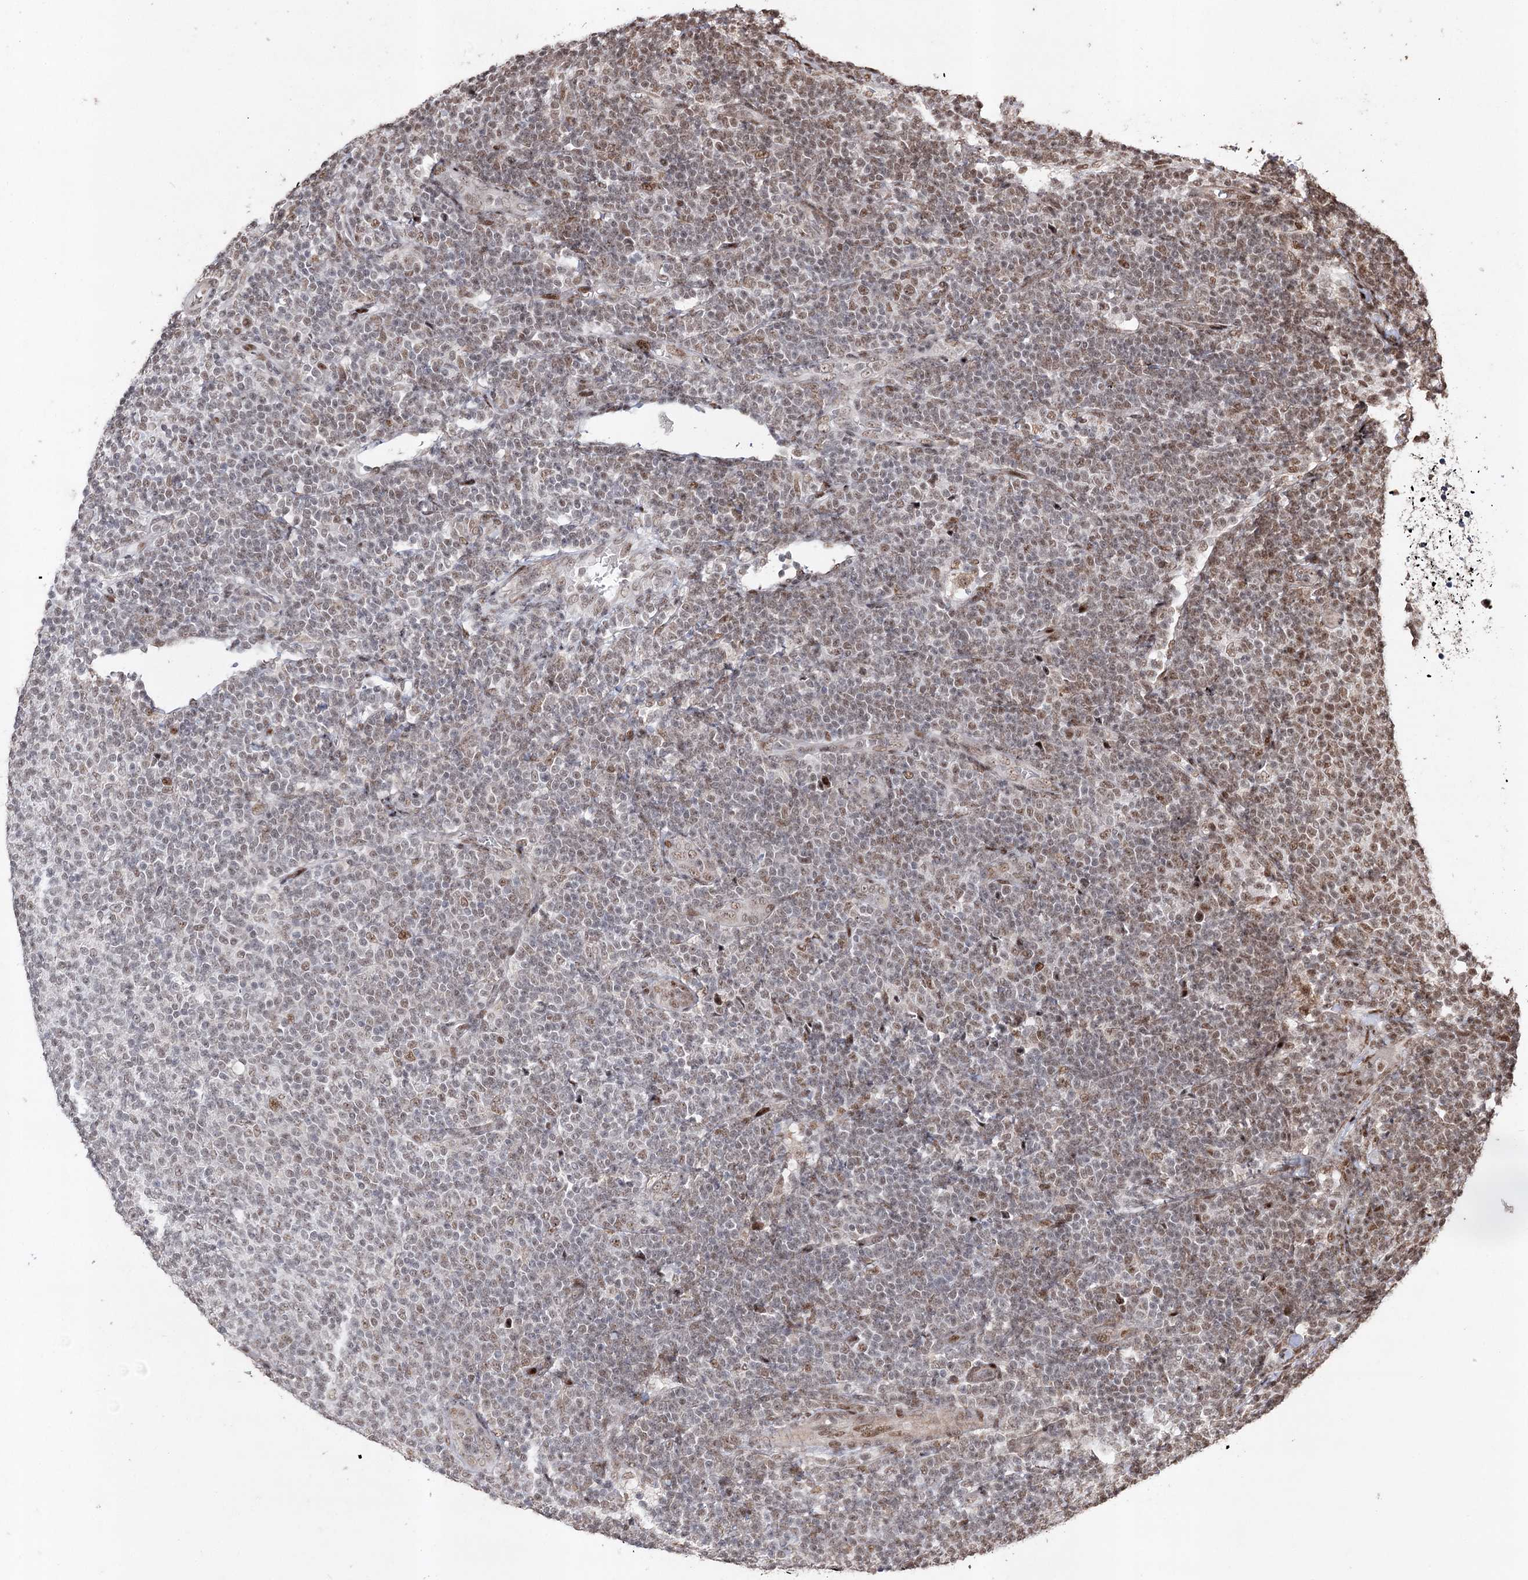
{"staining": {"intensity": "weak", "quantity": "25%-75%", "location": "nuclear"}, "tissue": "lymphoma", "cell_type": "Tumor cells", "image_type": "cancer", "snomed": [{"axis": "morphology", "description": "Malignant lymphoma, non-Hodgkin's type, Low grade"}, {"axis": "topography", "description": "Lymph node"}], "caption": "Protein staining reveals weak nuclear positivity in about 25%-75% of tumor cells in lymphoma.", "gene": "PDCD4", "patient": {"sex": "male", "age": 66}}